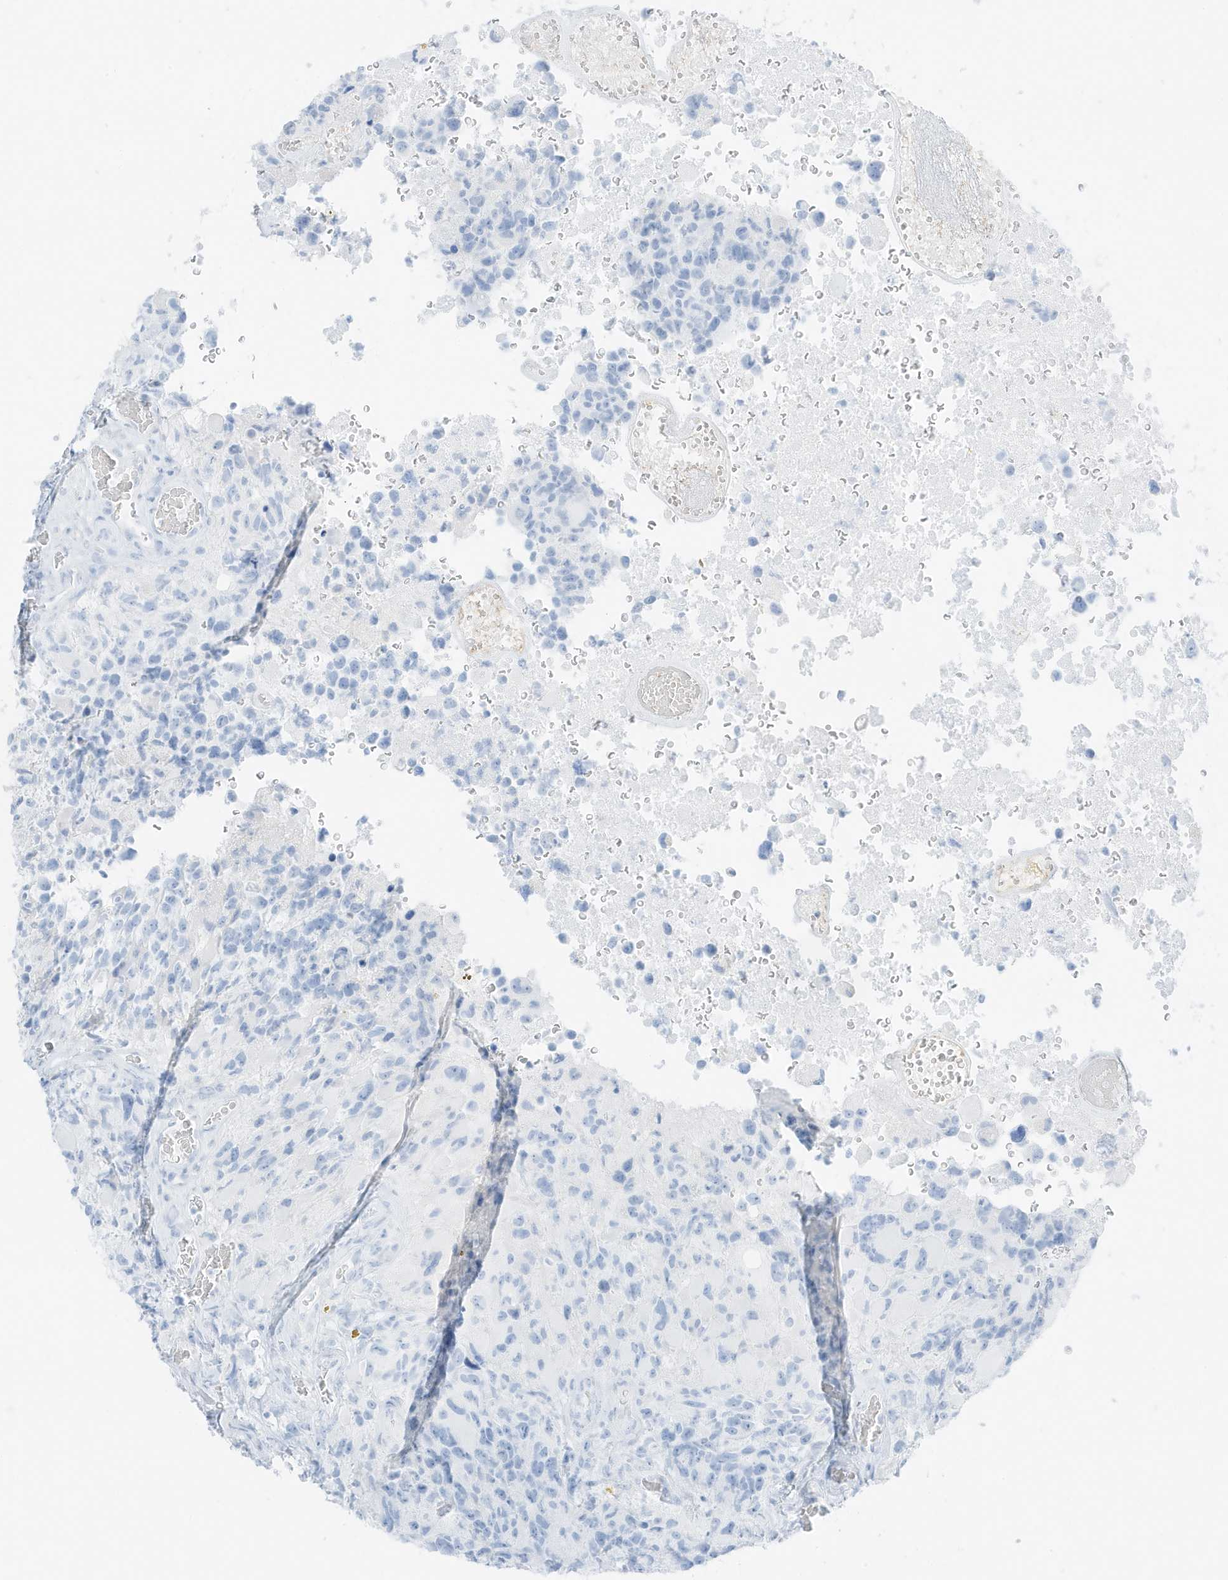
{"staining": {"intensity": "negative", "quantity": "none", "location": "none"}, "tissue": "glioma", "cell_type": "Tumor cells", "image_type": "cancer", "snomed": [{"axis": "morphology", "description": "Glioma, malignant, High grade"}, {"axis": "topography", "description": "Brain"}], "caption": "The photomicrograph shows no staining of tumor cells in glioma. Nuclei are stained in blue.", "gene": "SLC22A13", "patient": {"sex": "male", "age": 69}}